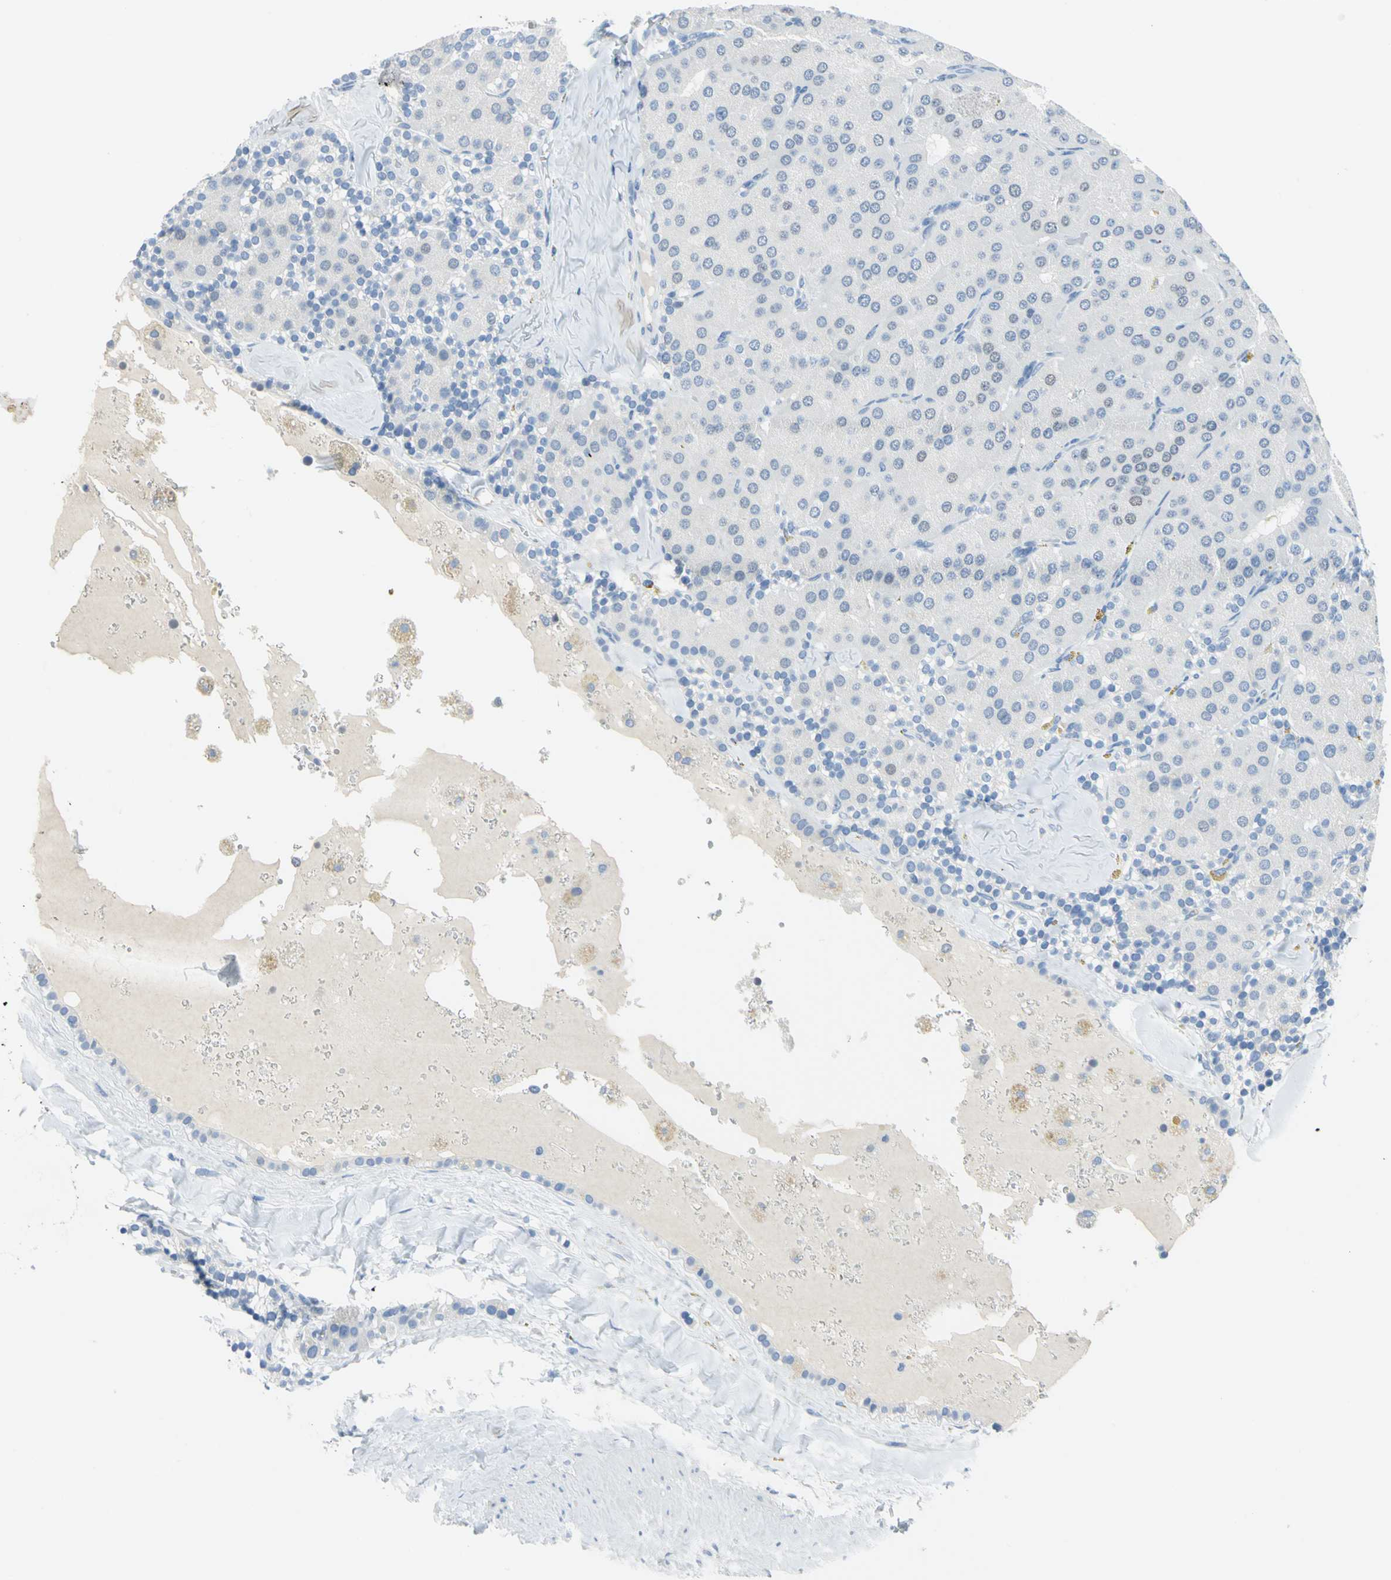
{"staining": {"intensity": "negative", "quantity": "none", "location": "none"}, "tissue": "parathyroid gland", "cell_type": "Glandular cells", "image_type": "normal", "snomed": [{"axis": "morphology", "description": "Normal tissue, NOS"}, {"axis": "morphology", "description": "Adenoma, NOS"}, {"axis": "topography", "description": "Parathyroid gland"}], "caption": "The photomicrograph demonstrates no staining of glandular cells in unremarkable parathyroid gland.", "gene": "PKLR", "patient": {"sex": "female", "age": 86}}